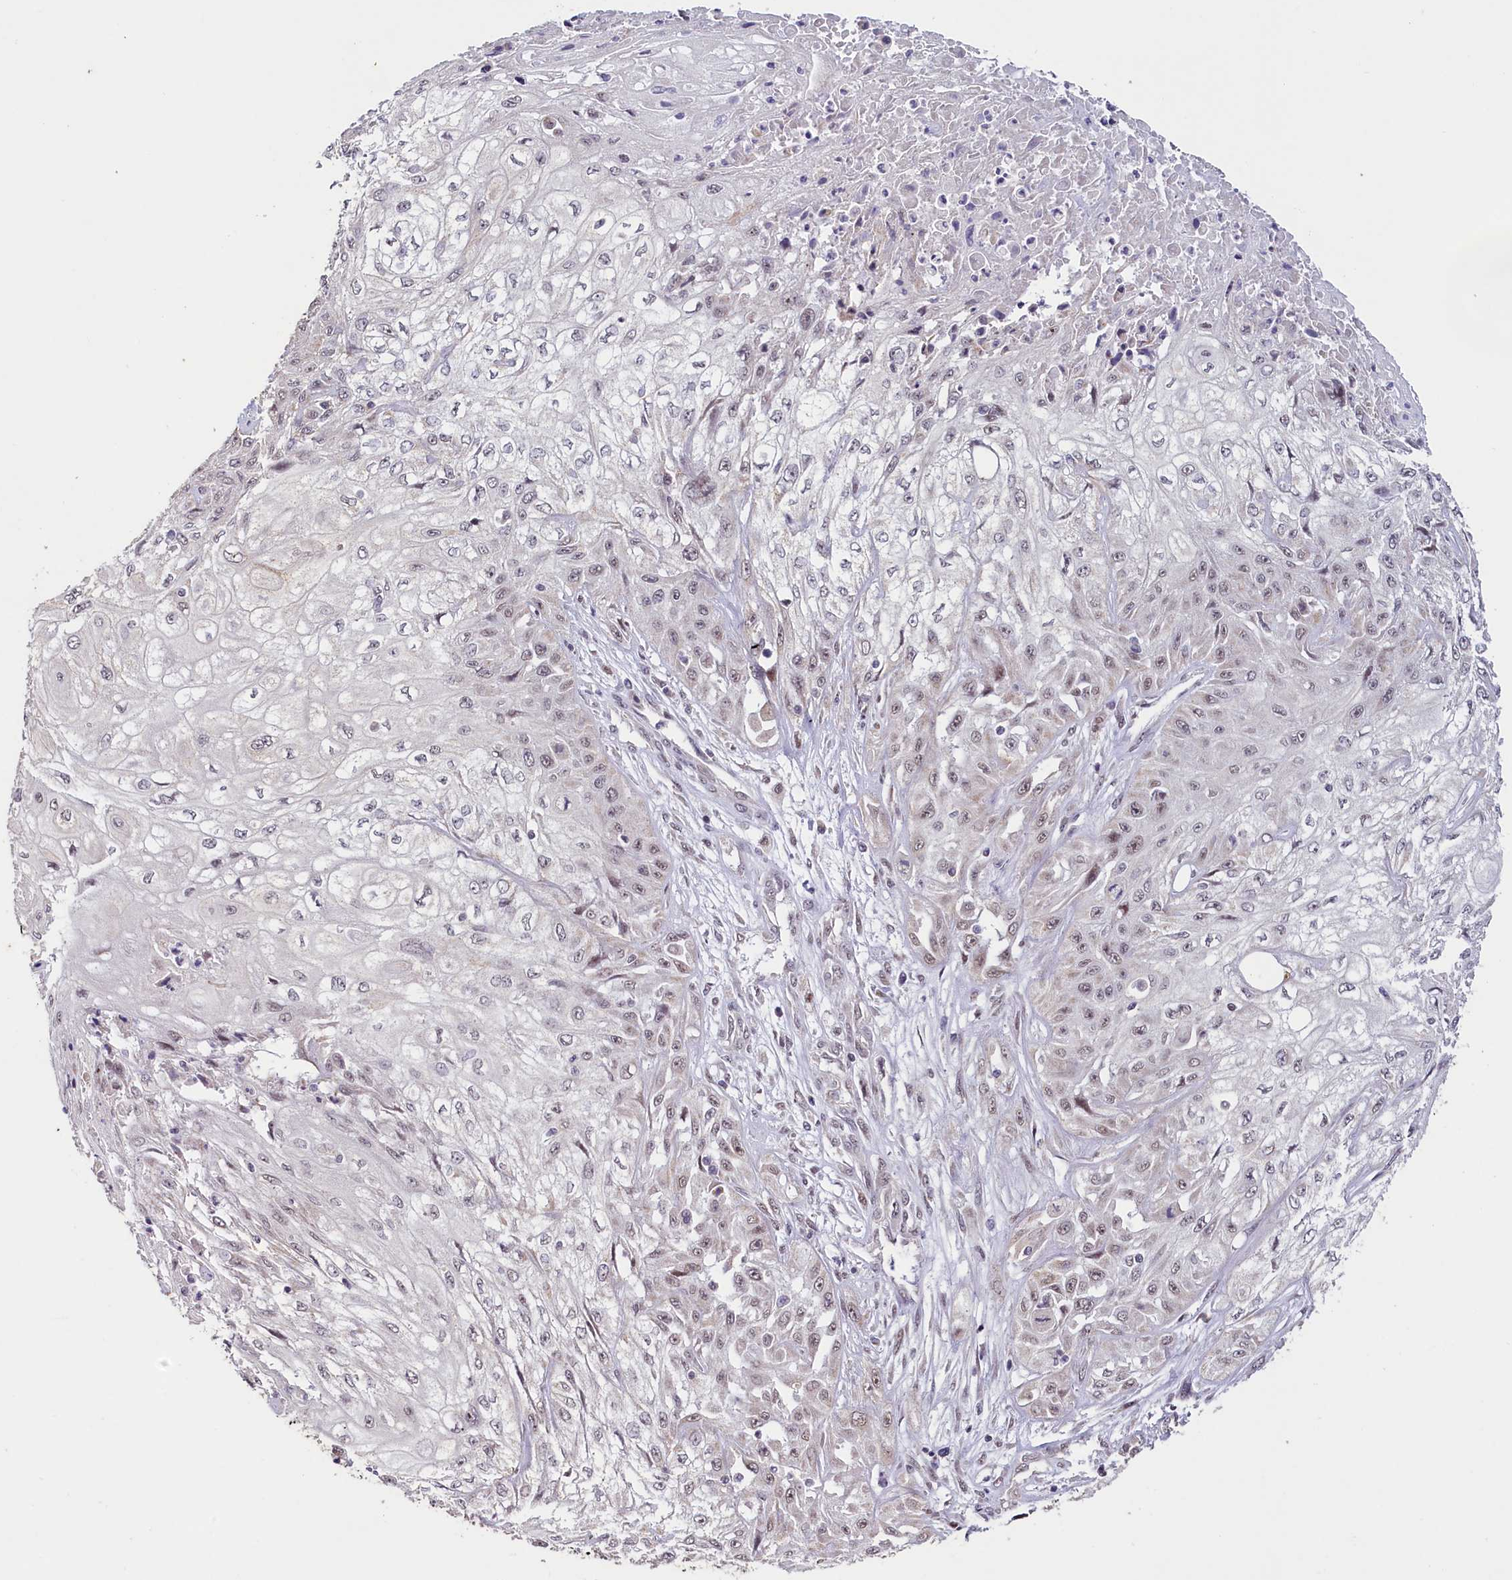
{"staining": {"intensity": "negative", "quantity": "none", "location": "none"}, "tissue": "skin cancer", "cell_type": "Tumor cells", "image_type": "cancer", "snomed": [{"axis": "morphology", "description": "Squamous cell carcinoma, NOS"}, {"axis": "morphology", "description": "Squamous cell carcinoma, metastatic, NOS"}, {"axis": "topography", "description": "Skin"}, {"axis": "topography", "description": "Lymph node"}], "caption": "The histopathology image demonstrates no staining of tumor cells in skin cancer (squamous cell carcinoma).", "gene": "PDE6D", "patient": {"sex": "male", "age": 75}}